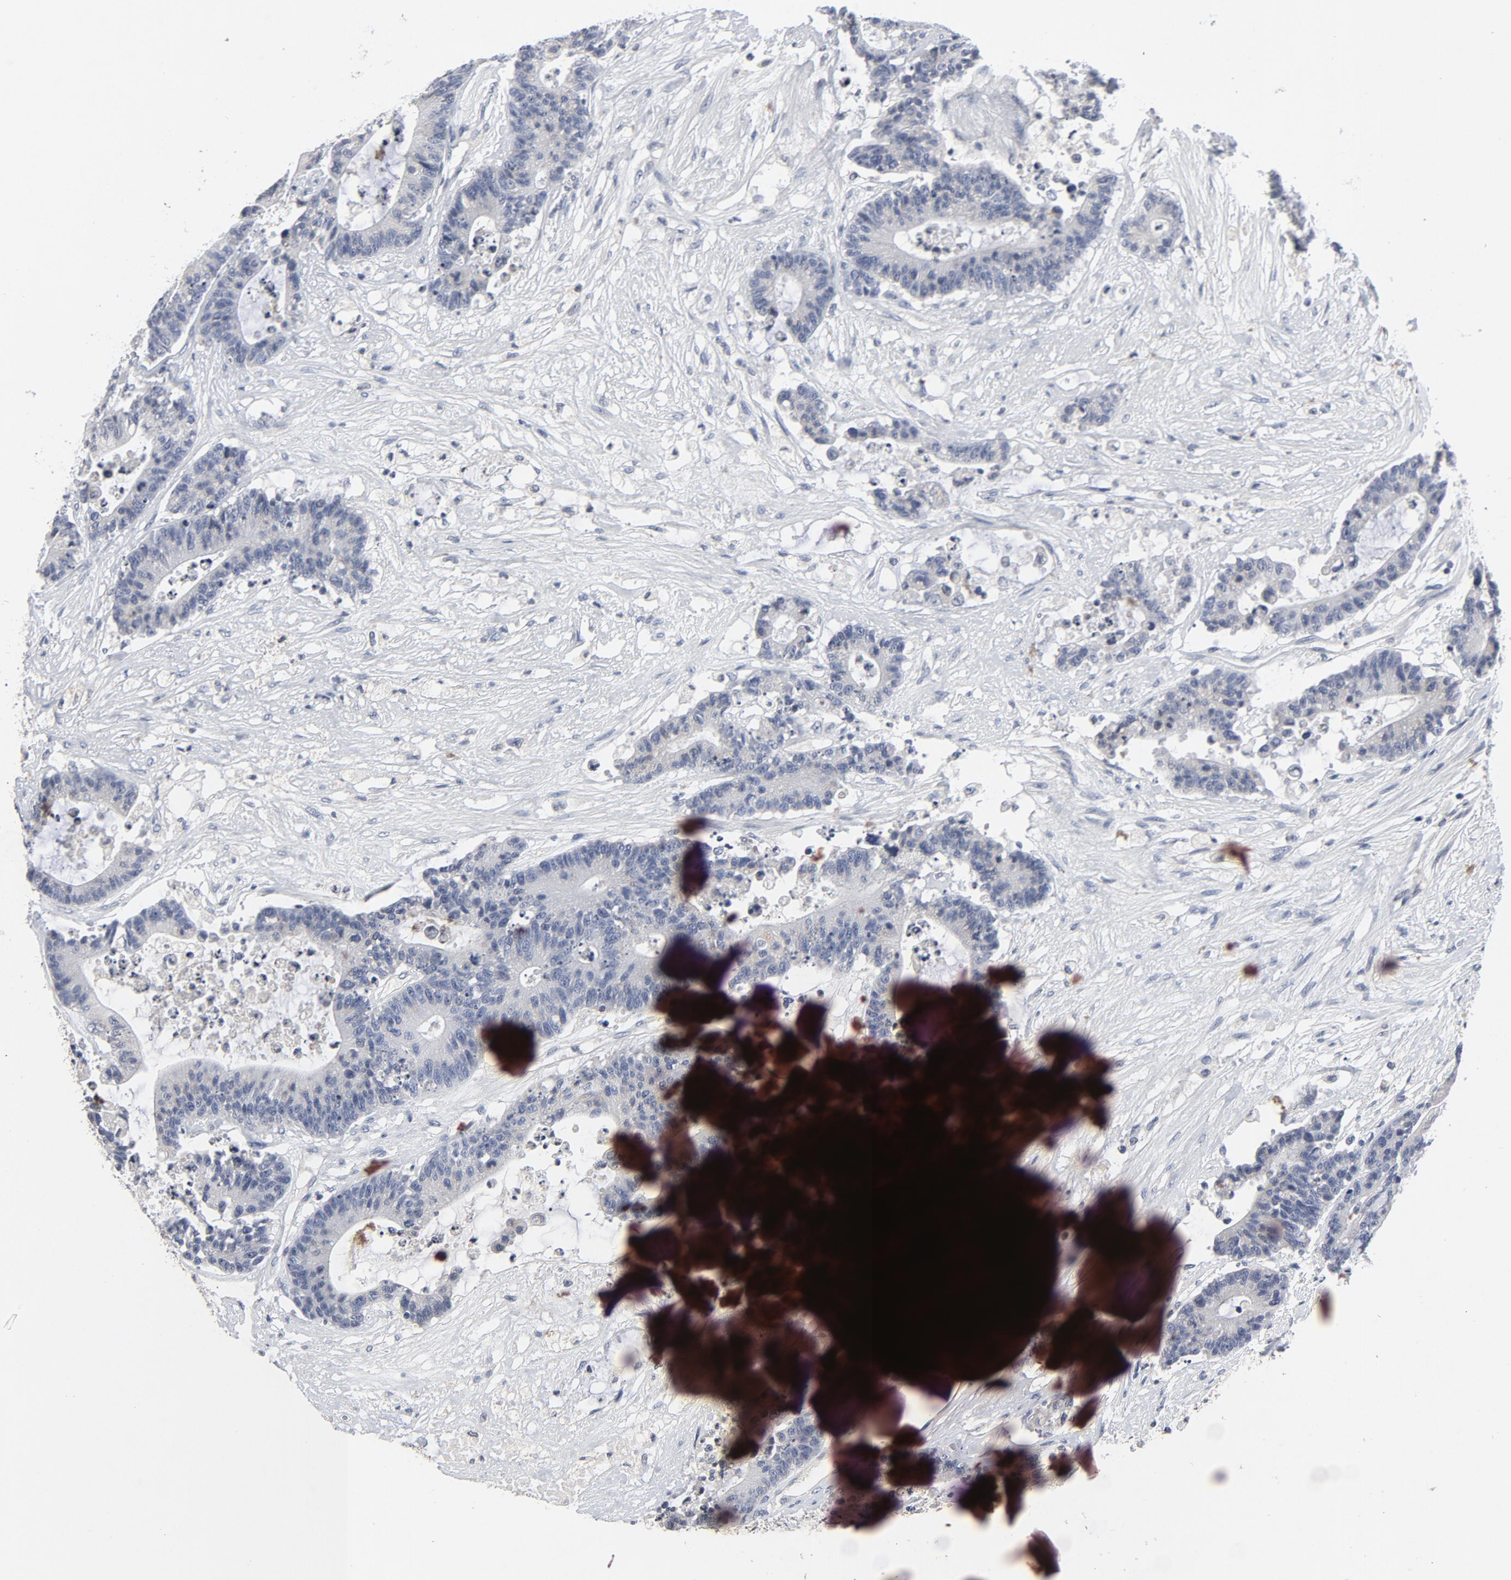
{"staining": {"intensity": "negative", "quantity": "none", "location": "none"}, "tissue": "colorectal cancer", "cell_type": "Tumor cells", "image_type": "cancer", "snomed": [{"axis": "morphology", "description": "Adenocarcinoma, NOS"}, {"axis": "topography", "description": "Colon"}], "caption": "Histopathology image shows no protein positivity in tumor cells of colorectal adenocarcinoma tissue.", "gene": "TCL1A", "patient": {"sex": "female", "age": 84}}